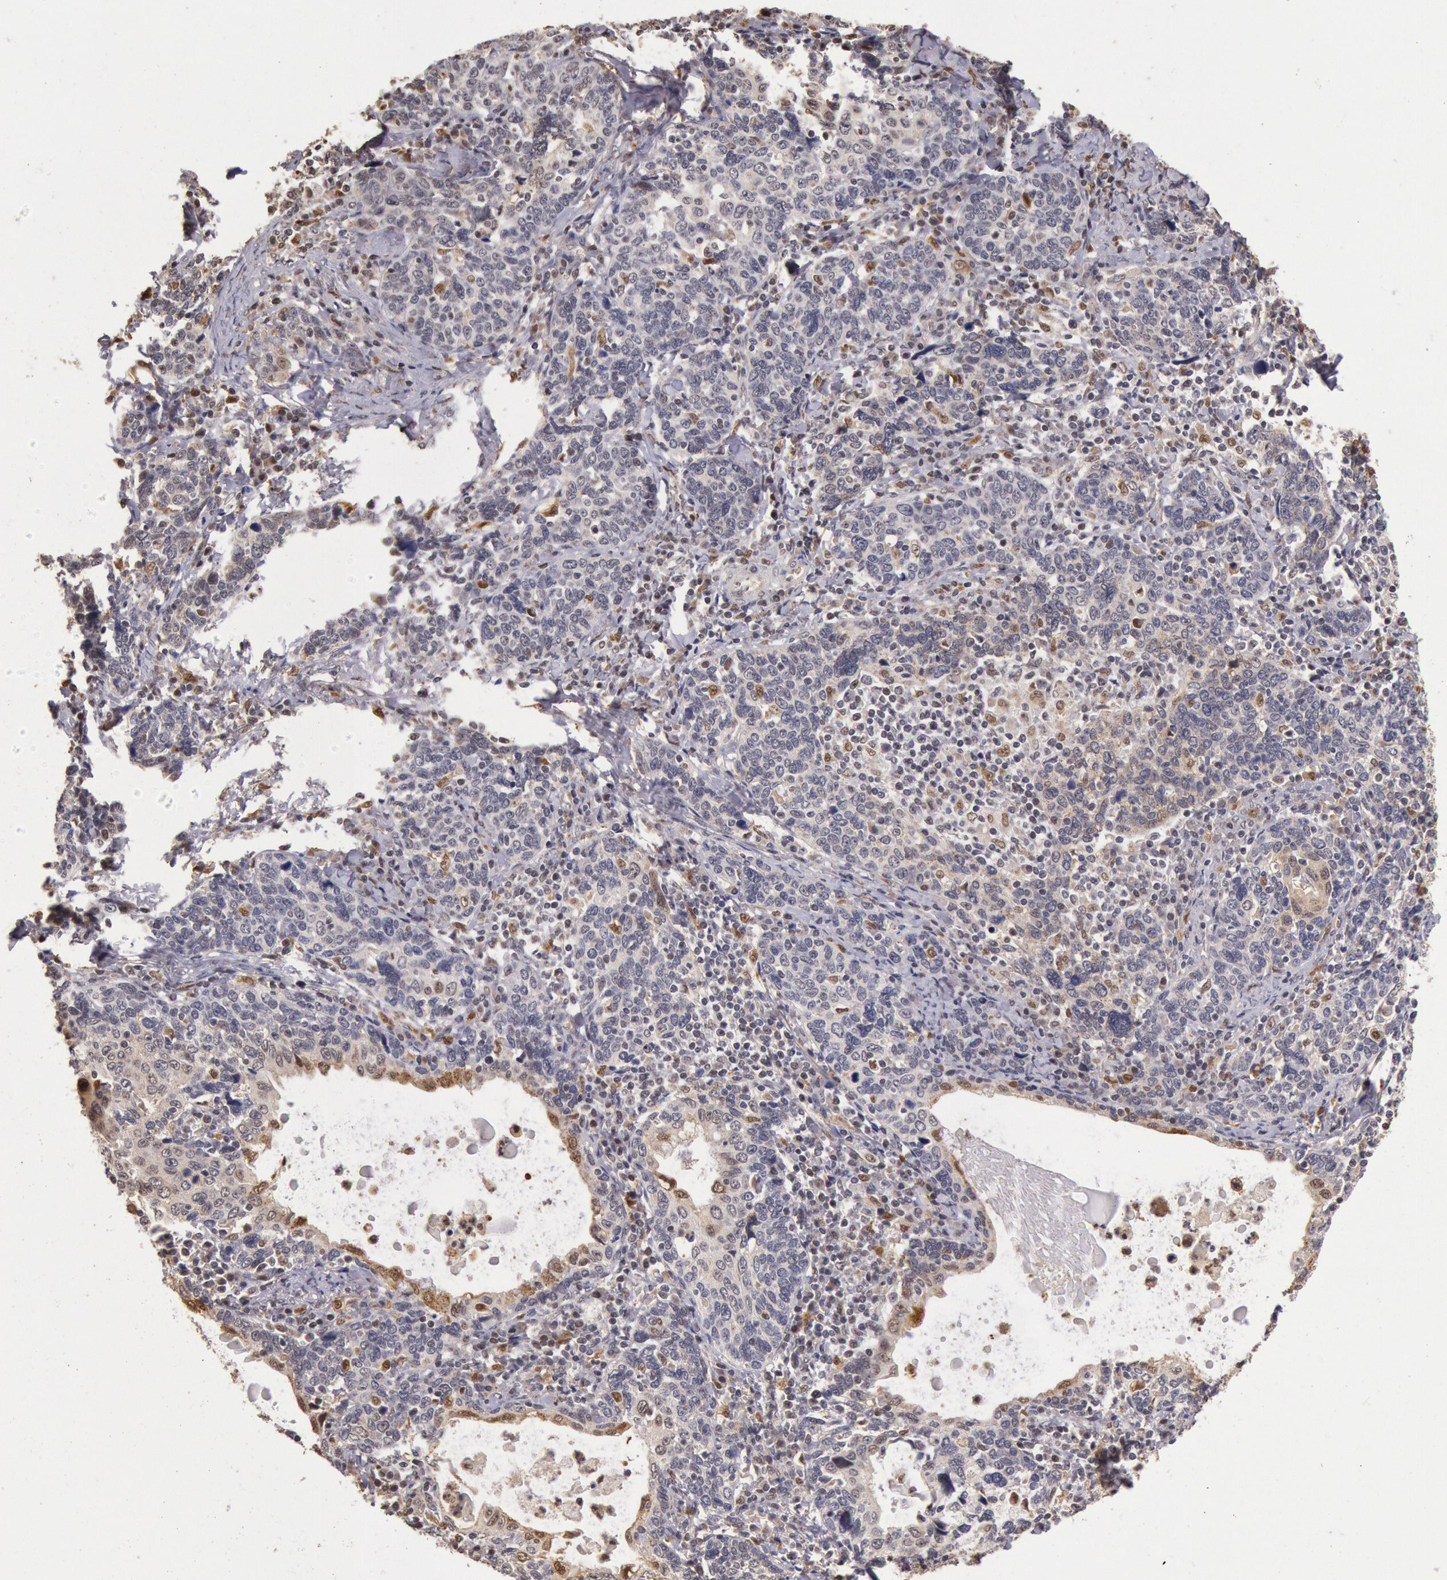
{"staining": {"intensity": "negative", "quantity": "none", "location": "none"}, "tissue": "cervical cancer", "cell_type": "Tumor cells", "image_type": "cancer", "snomed": [{"axis": "morphology", "description": "Squamous cell carcinoma, NOS"}, {"axis": "topography", "description": "Cervix"}], "caption": "This image is of cervical cancer (squamous cell carcinoma) stained with immunohistochemistry (IHC) to label a protein in brown with the nuclei are counter-stained blue. There is no positivity in tumor cells.", "gene": "LIG4", "patient": {"sex": "female", "age": 41}}